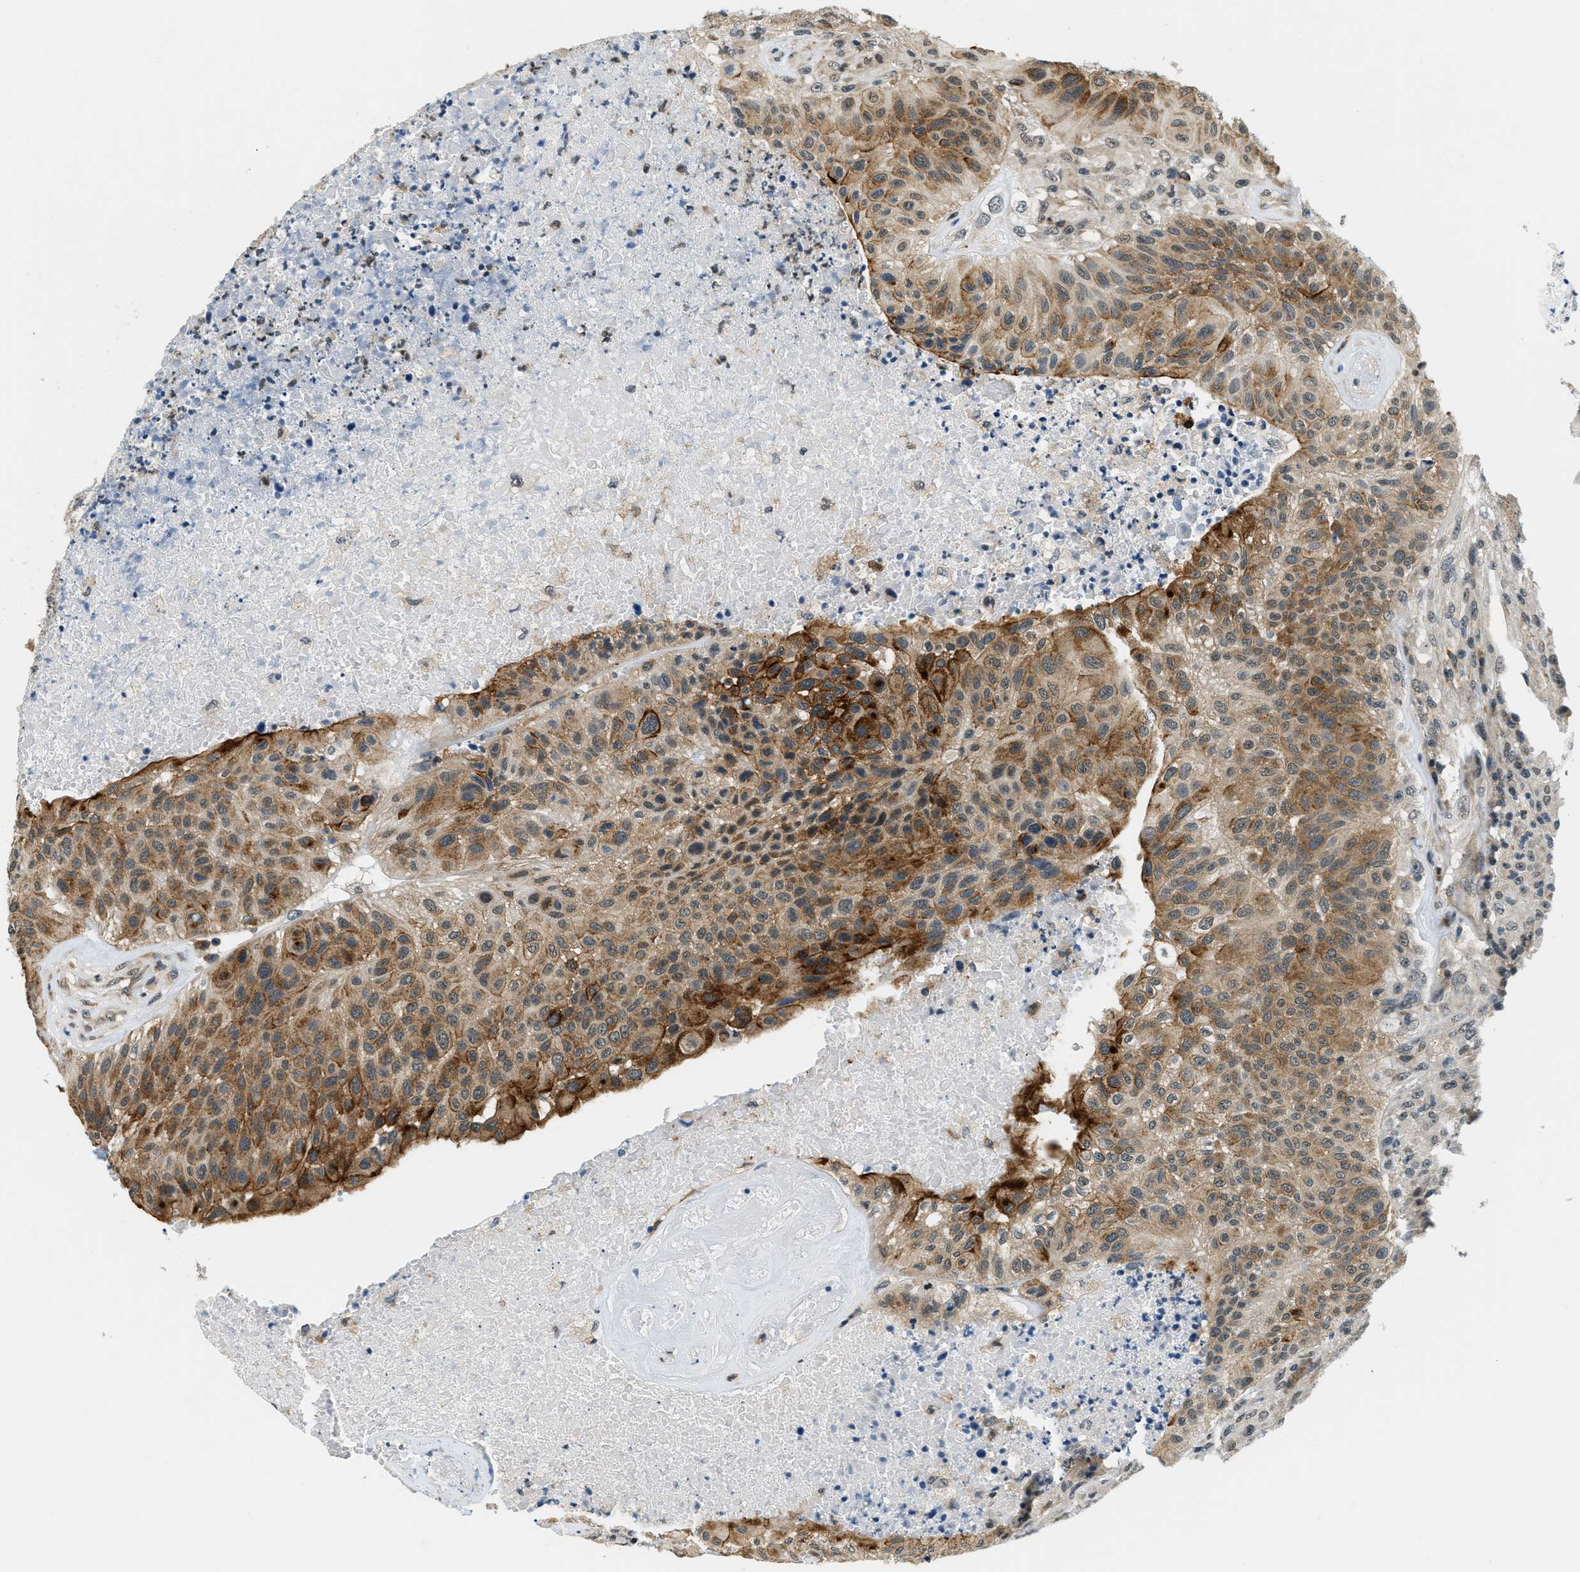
{"staining": {"intensity": "moderate", "quantity": ">75%", "location": "cytoplasmic/membranous"}, "tissue": "urothelial cancer", "cell_type": "Tumor cells", "image_type": "cancer", "snomed": [{"axis": "morphology", "description": "Urothelial carcinoma, High grade"}, {"axis": "topography", "description": "Urinary bladder"}], "caption": "High-grade urothelial carcinoma stained with immunohistochemistry exhibits moderate cytoplasmic/membranous expression in approximately >75% of tumor cells. Nuclei are stained in blue.", "gene": "RAB11FIP1", "patient": {"sex": "male", "age": 66}}